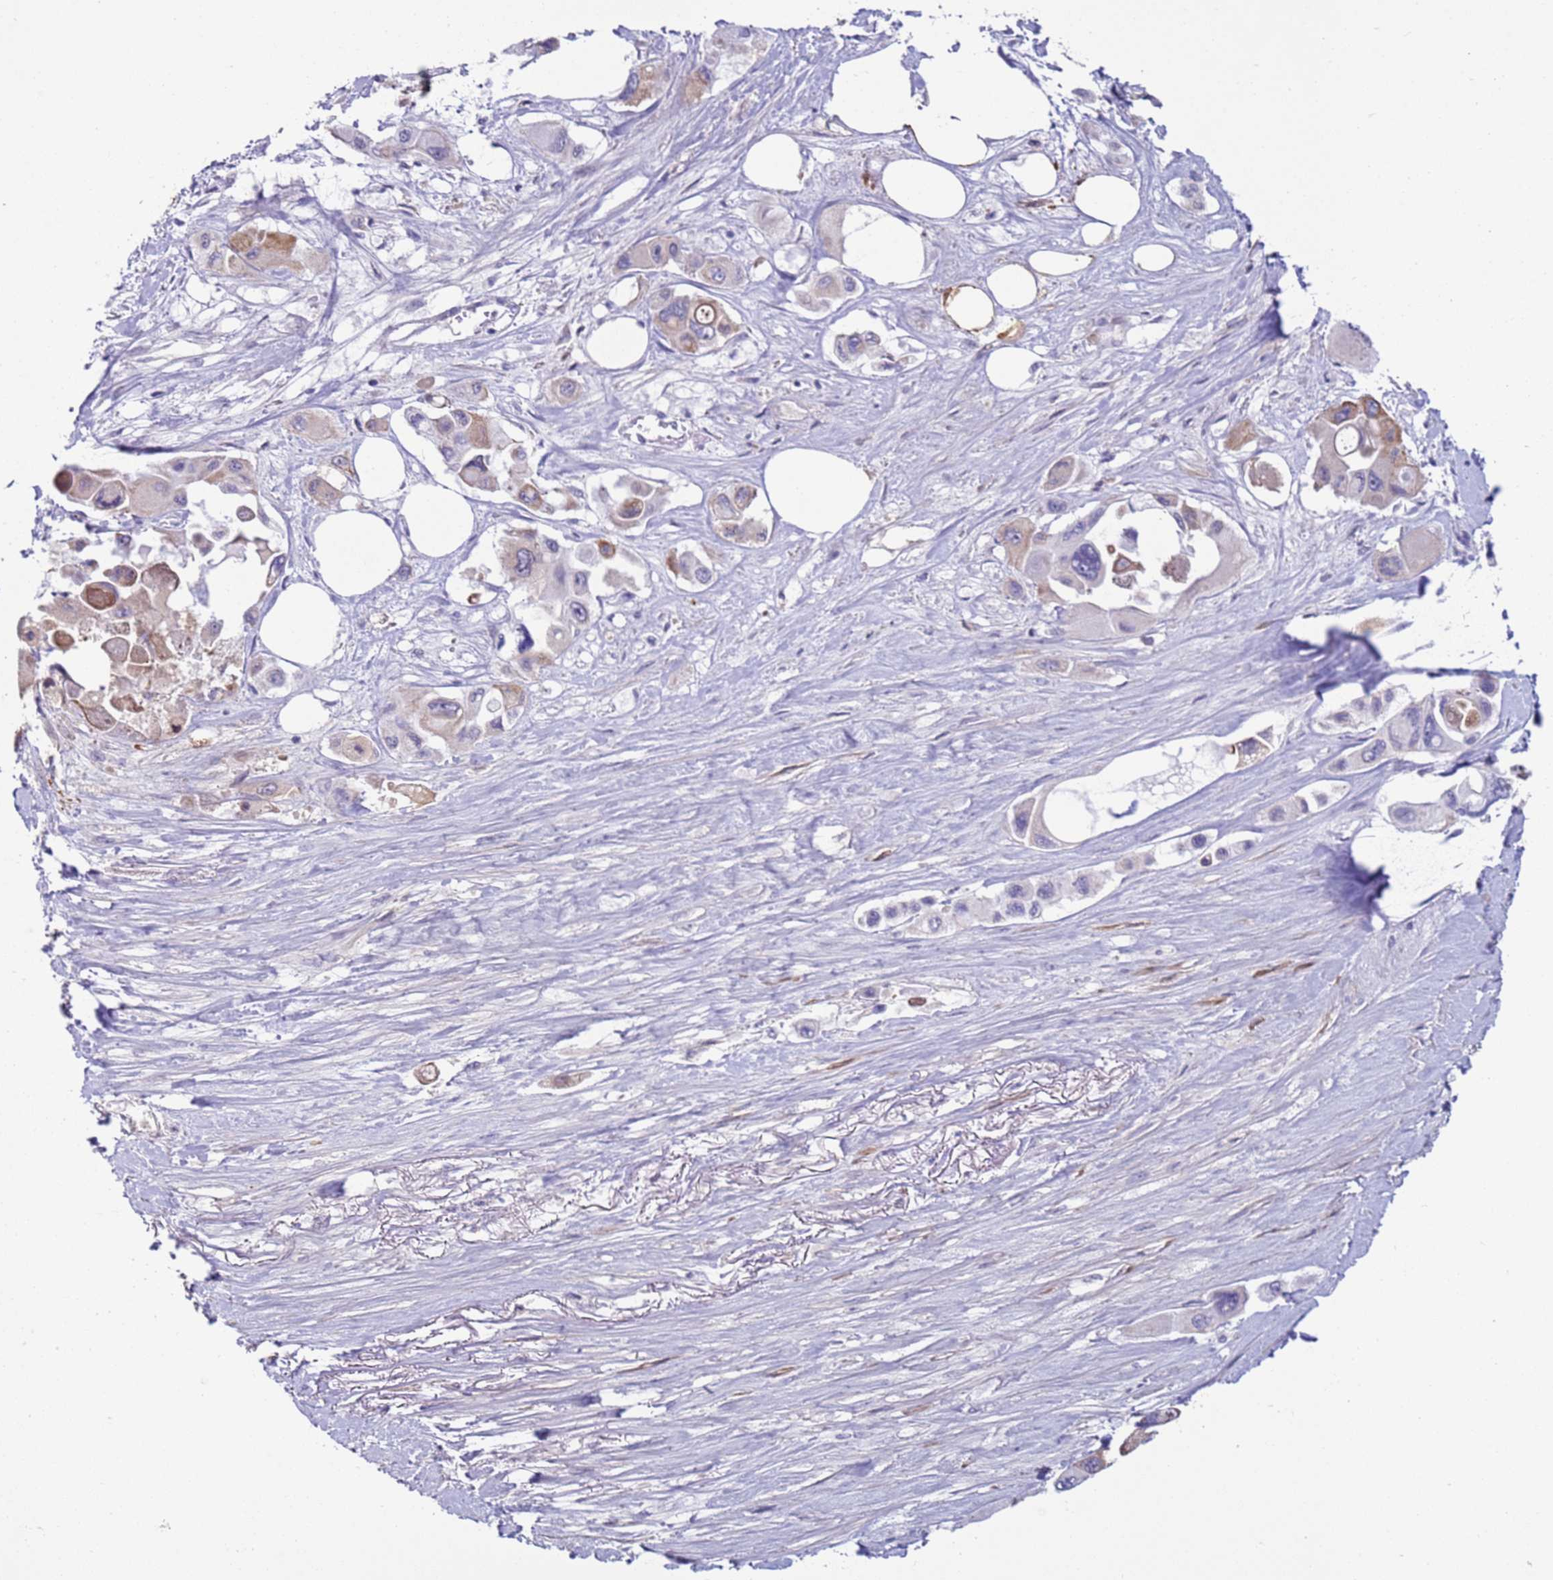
{"staining": {"intensity": "moderate", "quantity": "25%-75%", "location": "cytoplasmic/membranous"}, "tissue": "pancreatic cancer", "cell_type": "Tumor cells", "image_type": "cancer", "snomed": [{"axis": "morphology", "description": "Adenocarcinoma, NOS"}, {"axis": "topography", "description": "Pancreas"}], "caption": "A brown stain labels moderate cytoplasmic/membranous positivity of a protein in pancreatic cancer (adenocarcinoma) tumor cells.", "gene": "NPAP1", "patient": {"sex": "male", "age": 92}}